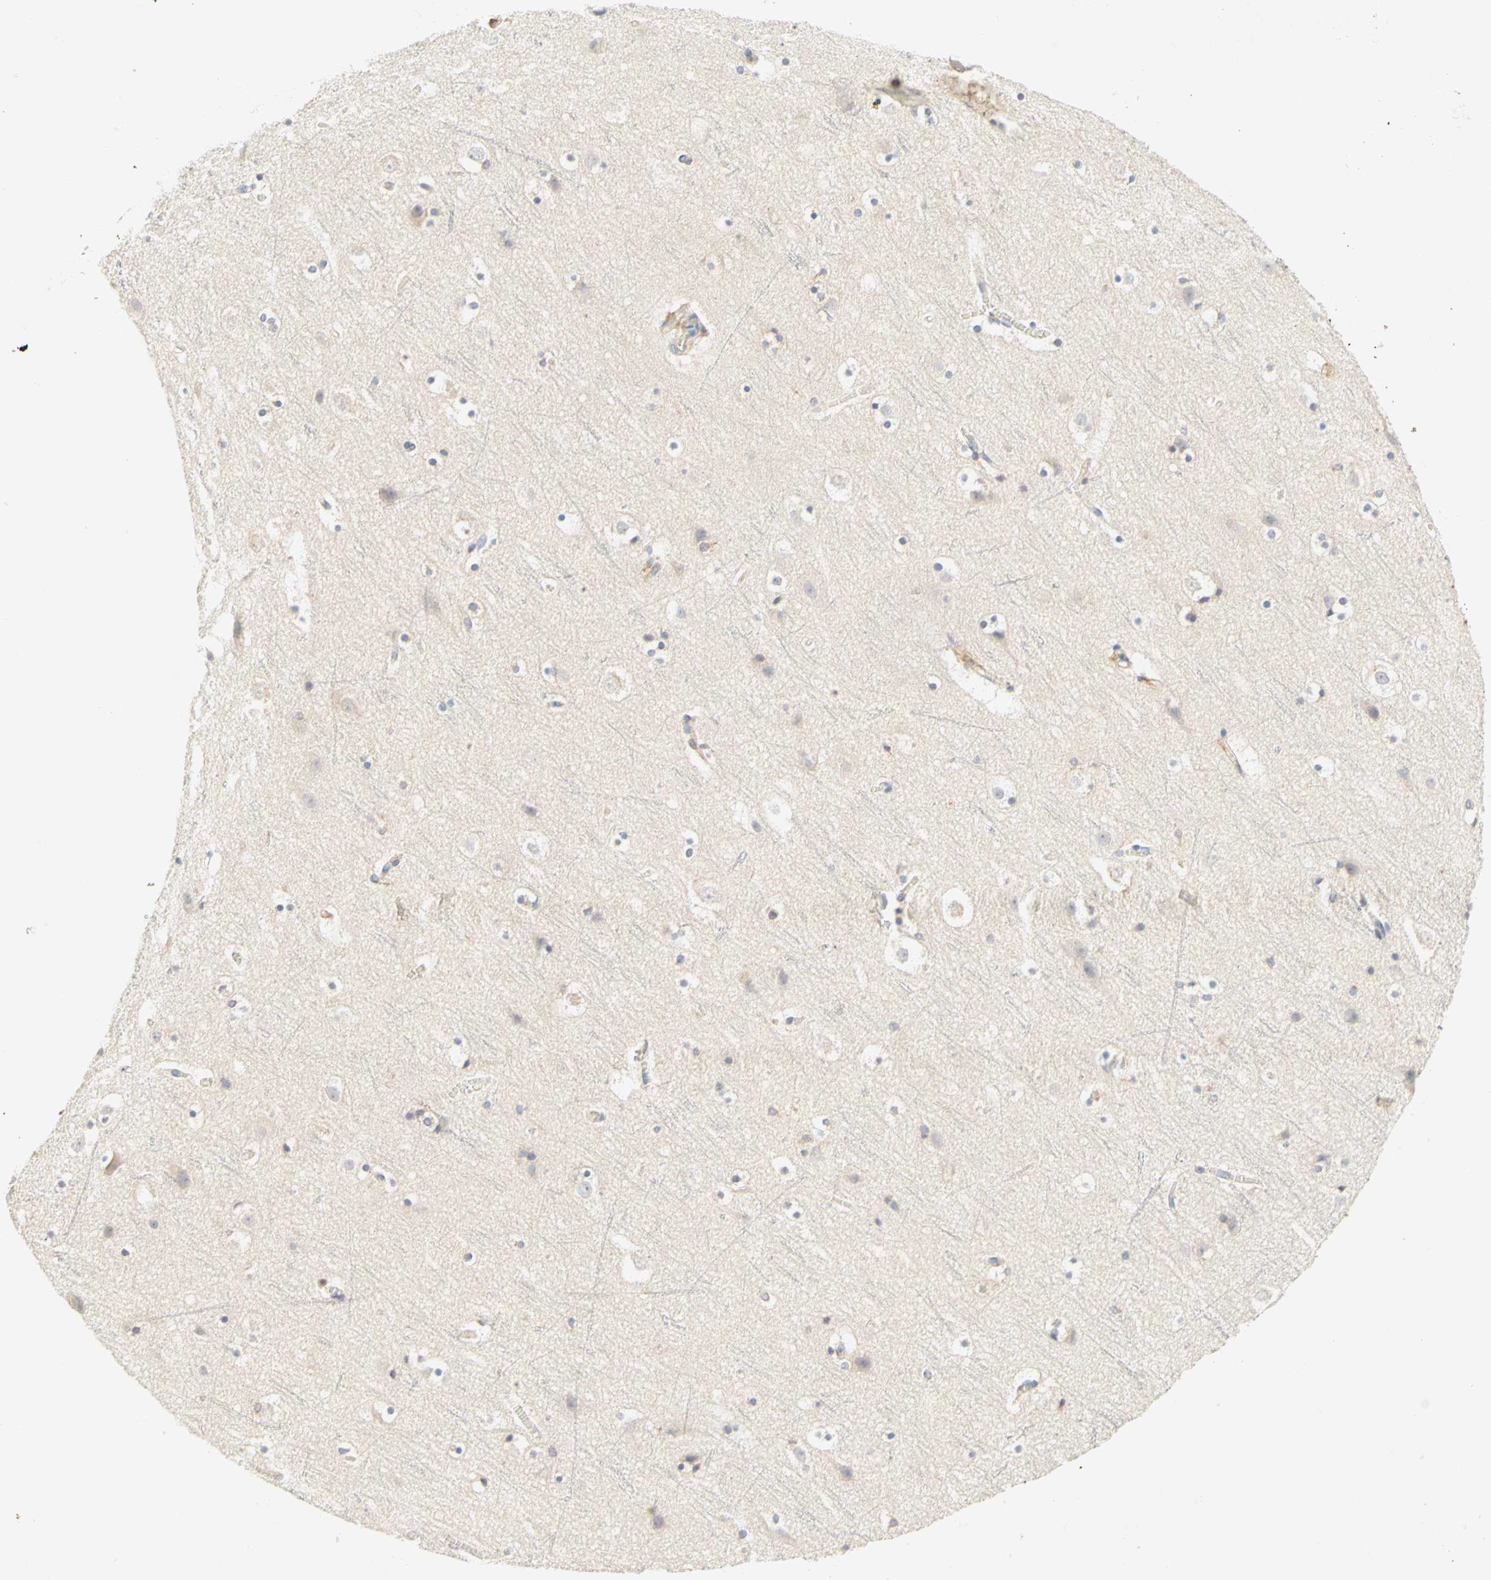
{"staining": {"intensity": "moderate", "quantity": "25%-75%", "location": "cytoplasmic/membranous"}, "tissue": "cerebral cortex", "cell_type": "Endothelial cells", "image_type": "normal", "snomed": [{"axis": "morphology", "description": "Normal tissue, NOS"}, {"axis": "topography", "description": "Cerebral cortex"}], "caption": "Immunohistochemical staining of unremarkable cerebral cortex displays moderate cytoplasmic/membranous protein positivity in approximately 25%-75% of endothelial cells. (DAB IHC, brown staining for protein, blue staining for nuclei).", "gene": "GNRH2", "patient": {"sex": "male", "age": 45}}